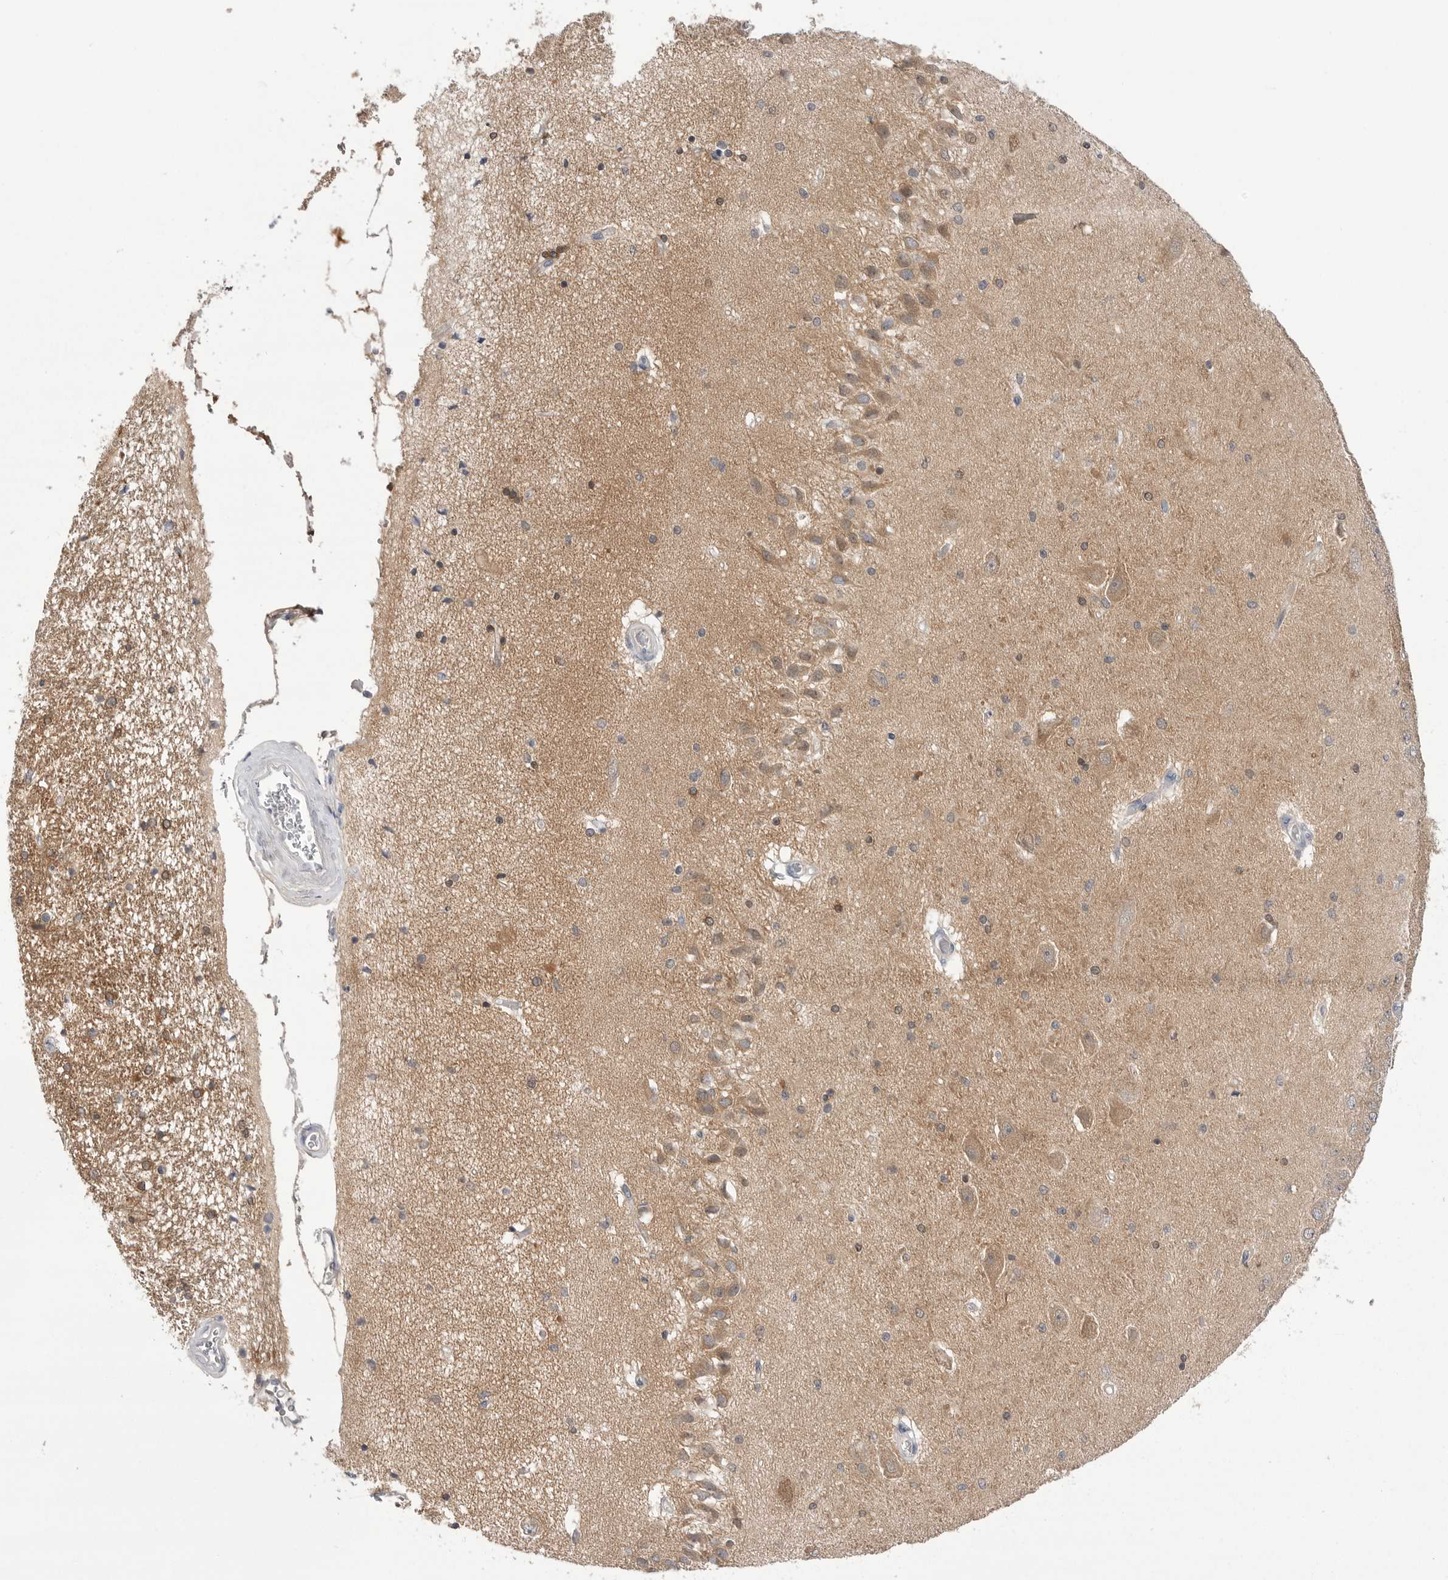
{"staining": {"intensity": "moderate", "quantity": "<25%", "location": "cytoplasmic/membranous"}, "tissue": "hippocampus", "cell_type": "Glial cells", "image_type": "normal", "snomed": [{"axis": "morphology", "description": "Normal tissue, NOS"}, {"axis": "topography", "description": "Hippocampus"}], "caption": "High-magnification brightfield microscopy of benign hippocampus stained with DAB (3,3'-diaminobenzidine) (brown) and counterstained with hematoxylin (blue). glial cells exhibit moderate cytoplasmic/membranous staining is seen in approximately<25% of cells.", "gene": "DLGAP3", "patient": {"sex": "female", "age": 54}}